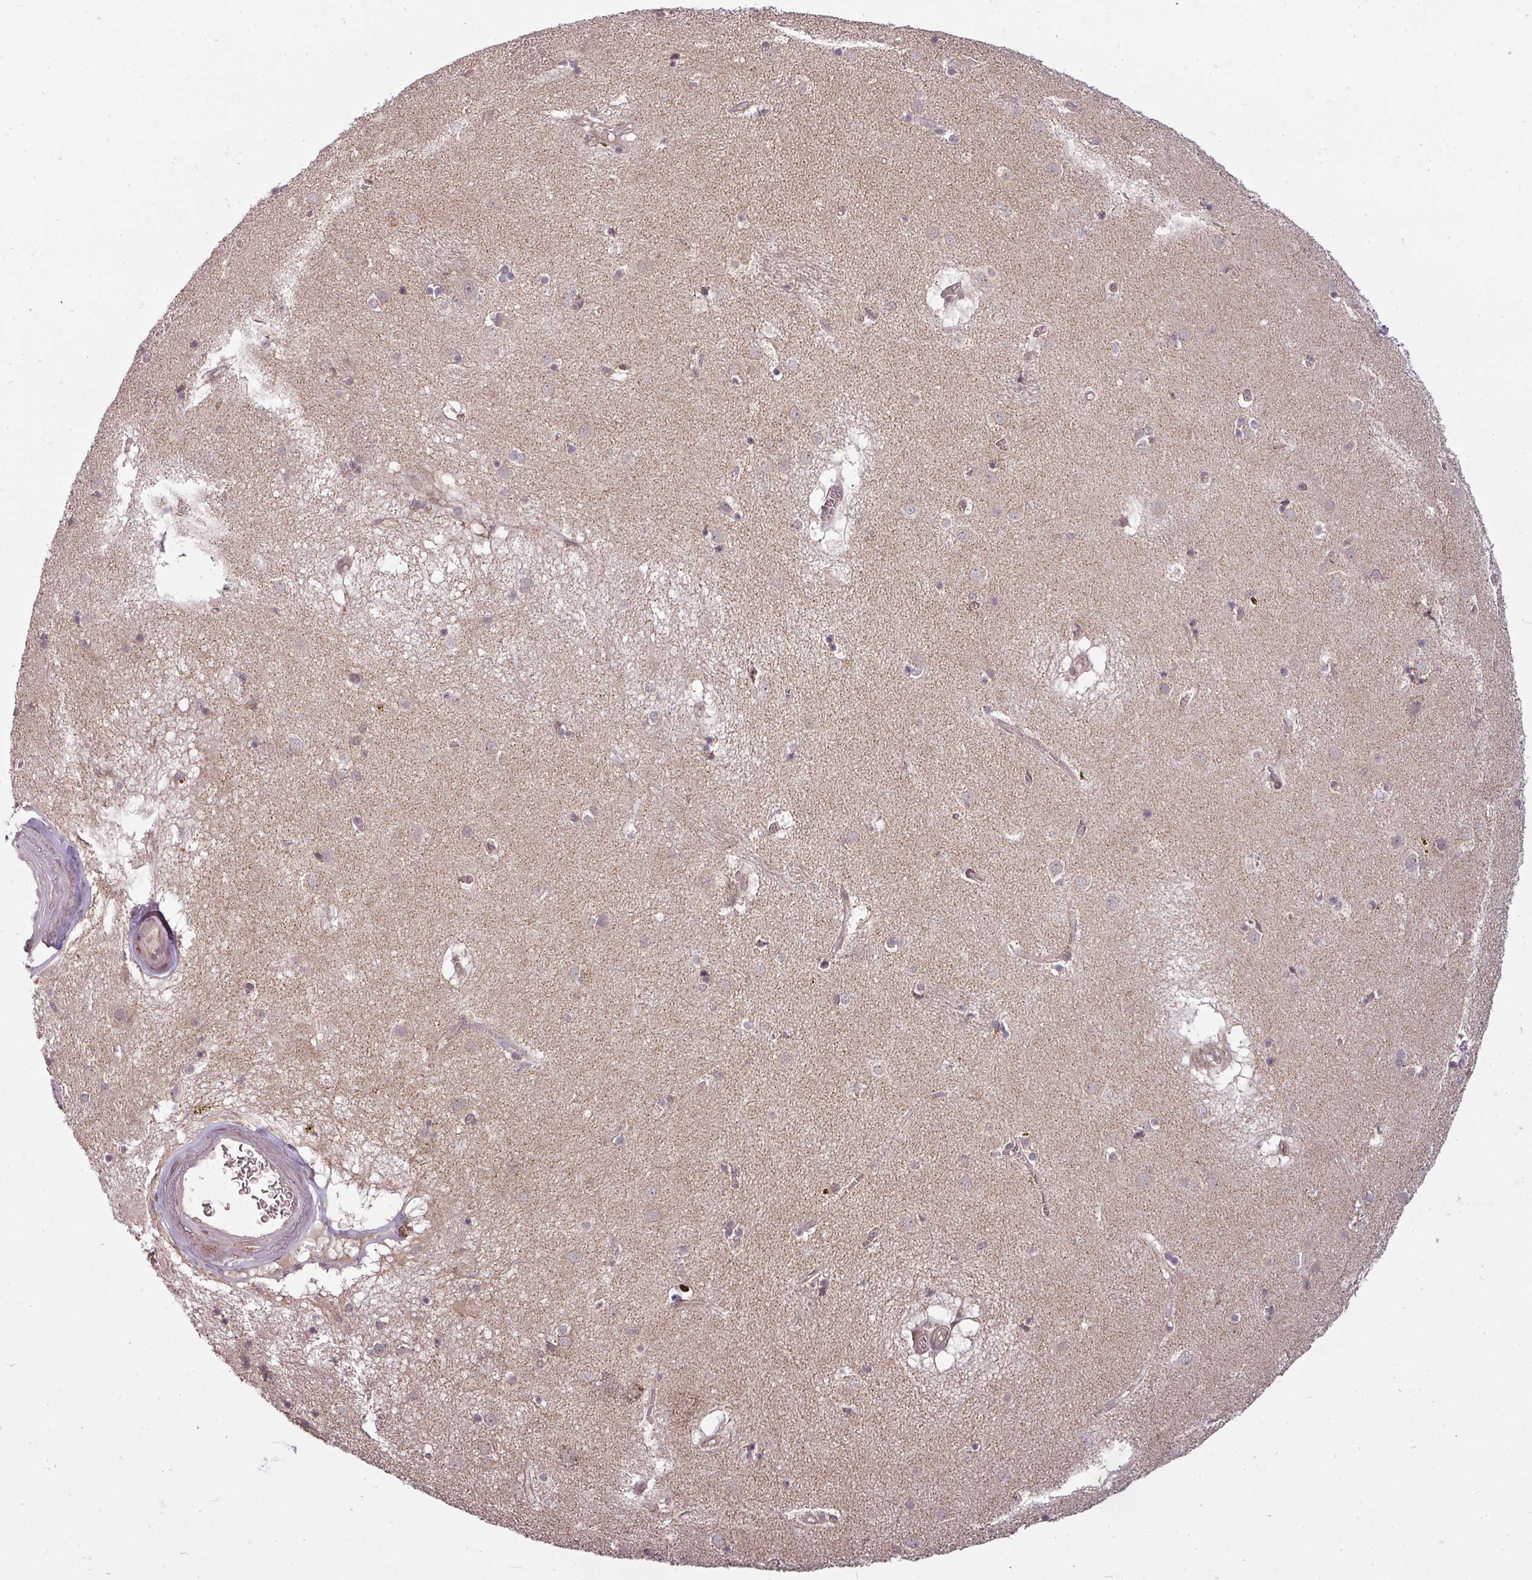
{"staining": {"intensity": "weak", "quantity": "25%-75%", "location": "cytoplasmic/membranous"}, "tissue": "caudate", "cell_type": "Glial cells", "image_type": "normal", "snomed": [{"axis": "morphology", "description": "Normal tissue, NOS"}, {"axis": "topography", "description": "Lateral ventricle wall"}], "caption": "Immunohistochemistry (IHC) image of benign caudate stained for a protein (brown), which reveals low levels of weak cytoplasmic/membranous positivity in approximately 25%-75% of glial cells.", "gene": "CLIC1", "patient": {"sex": "male", "age": 70}}